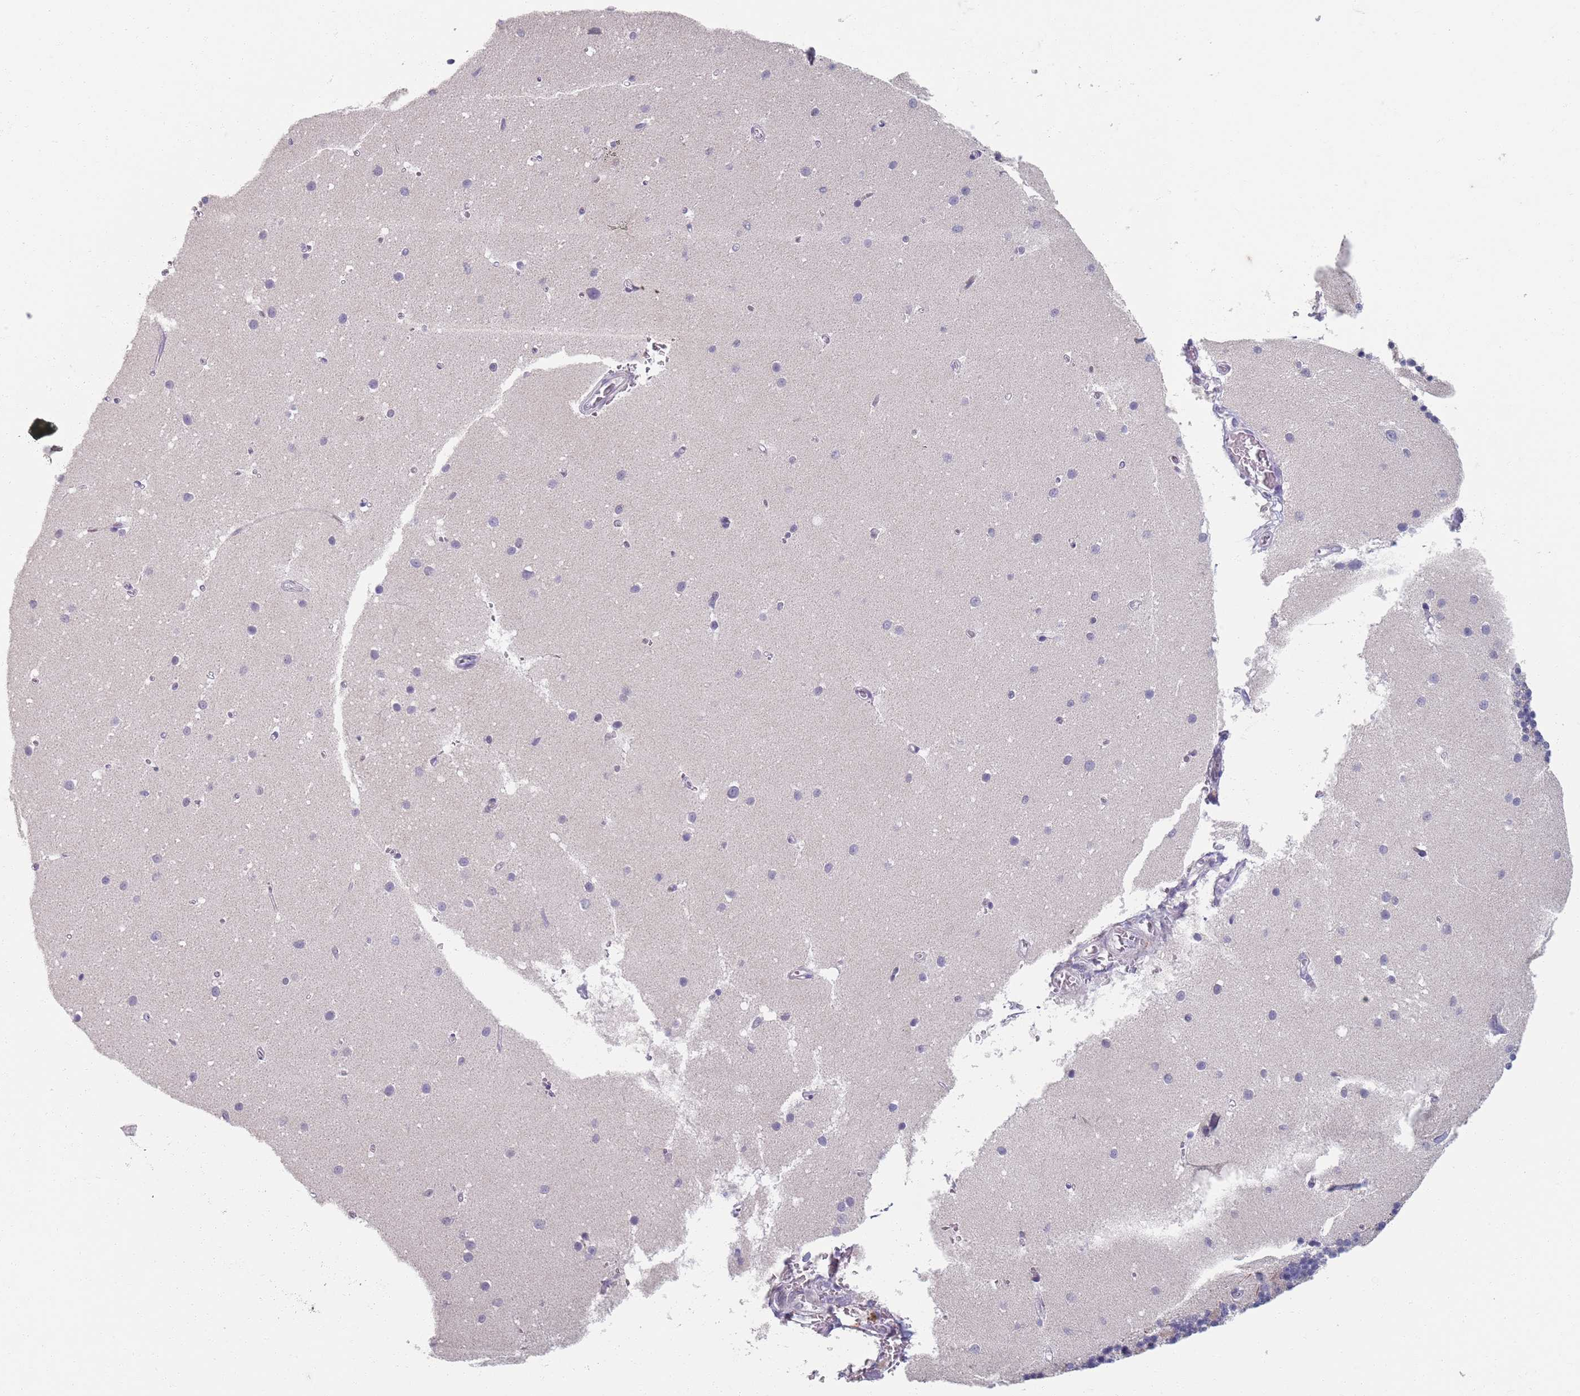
{"staining": {"intensity": "negative", "quantity": "none", "location": "none"}, "tissue": "cerebellum", "cell_type": "Cells in granular layer", "image_type": "normal", "snomed": [{"axis": "morphology", "description": "Normal tissue, NOS"}, {"axis": "topography", "description": "Cerebellum"}], "caption": "High magnification brightfield microscopy of unremarkable cerebellum stained with DAB (brown) and counterstained with hematoxylin (blue): cells in granular layer show no significant expression.", "gene": "SAMD1", "patient": {"sex": "male", "age": 54}}